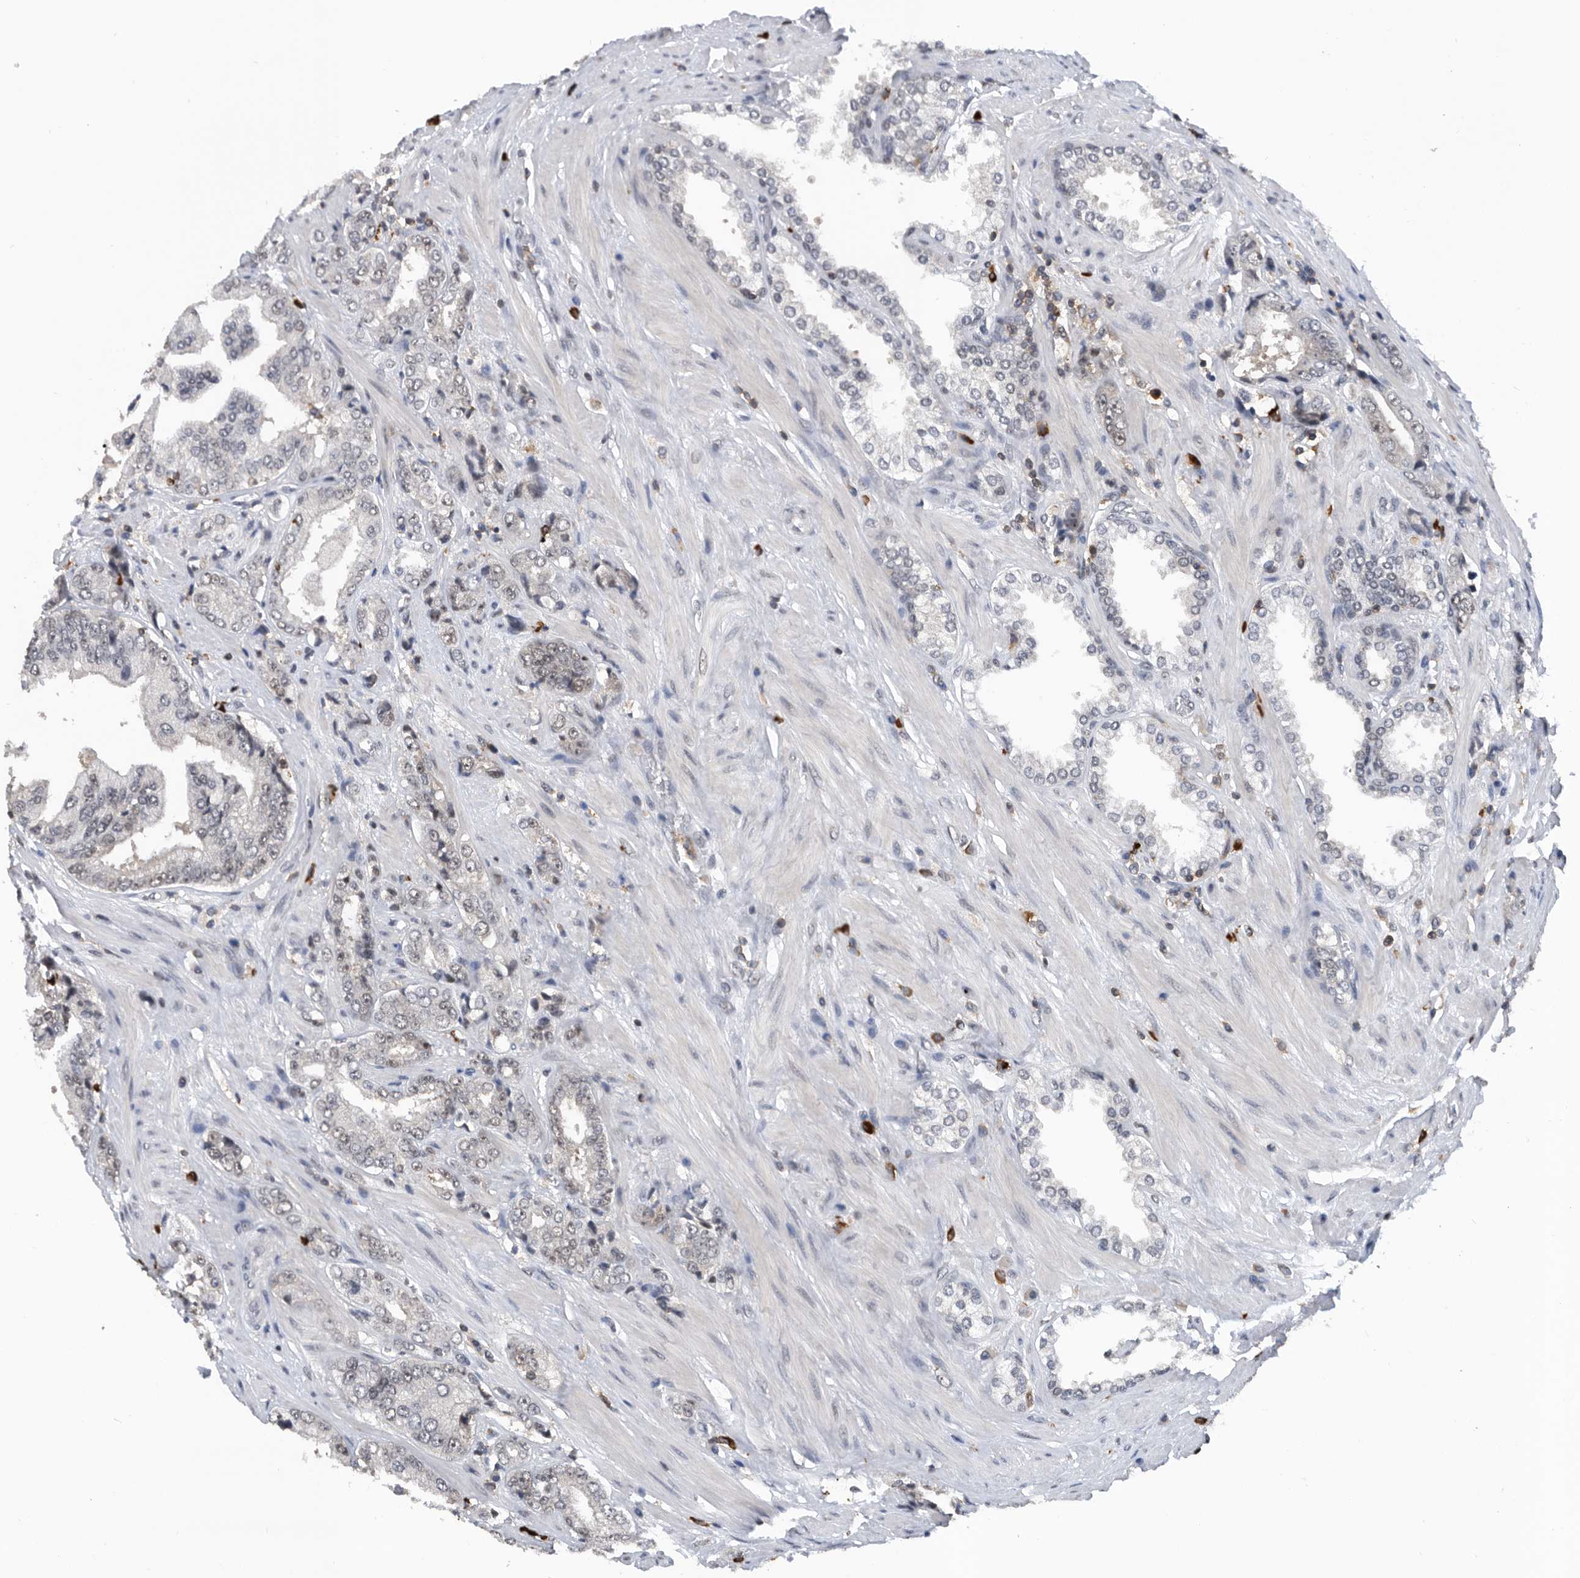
{"staining": {"intensity": "negative", "quantity": "none", "location": "none"}, "tissue": "prostate cancer", "cell_type": "Tumor cells", "image_type": "cancer", "snomed": [{"axis": "morphology", "description": "Adenocarcinoma, High grade"}, {"axis": "topography", "description": "Prostate"}], "caption": "IHC photomicrograph of neoplastic tissue: prostate high-grade adenocarcinoma stained with DAB demonstrates no significant protein positivity in tumor cells.", "gene": "ZNF260", "patient": {"sex": "male", "age": 61}}